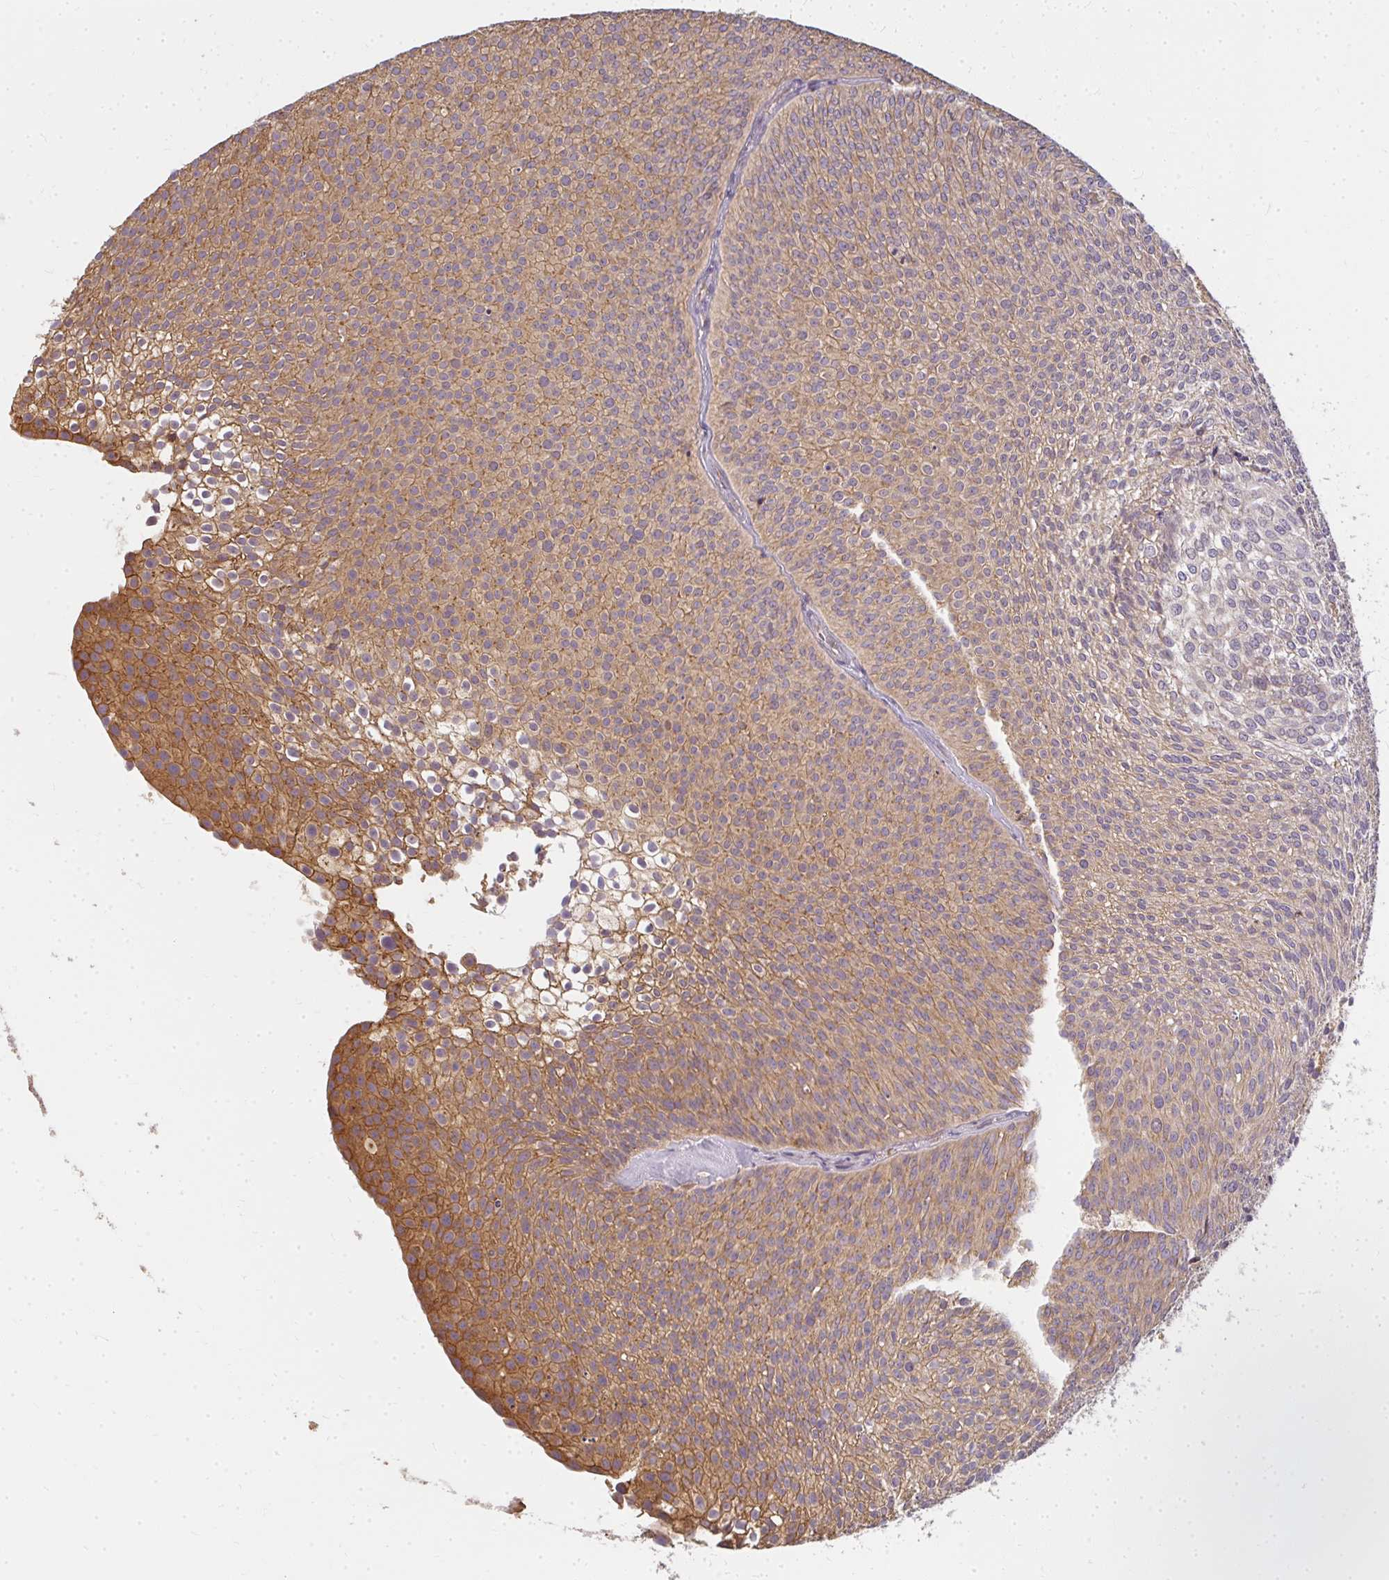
{"staining": {"intensity": "moderate", "quantity": "25%-75%", "location": "cytoplasmic/membranous"}, "tissue": "urothelial cancer", "cell_type": "Tumor cells", "image_type": "cancer", "snomed": [{"axis": "morphology", "description": "Urothelial carcinoma, Low grade"}, {"axis": "topography", "description": "Urinary bladder"}], "caption": "IHC of urothelial cancer exhibits medium levels of moderate cytoplasmic/membranous positivity in about 25%-75% of tumor cells.", "gene": "CNTRL", "patient": {"sex": "male", "age": 91}}